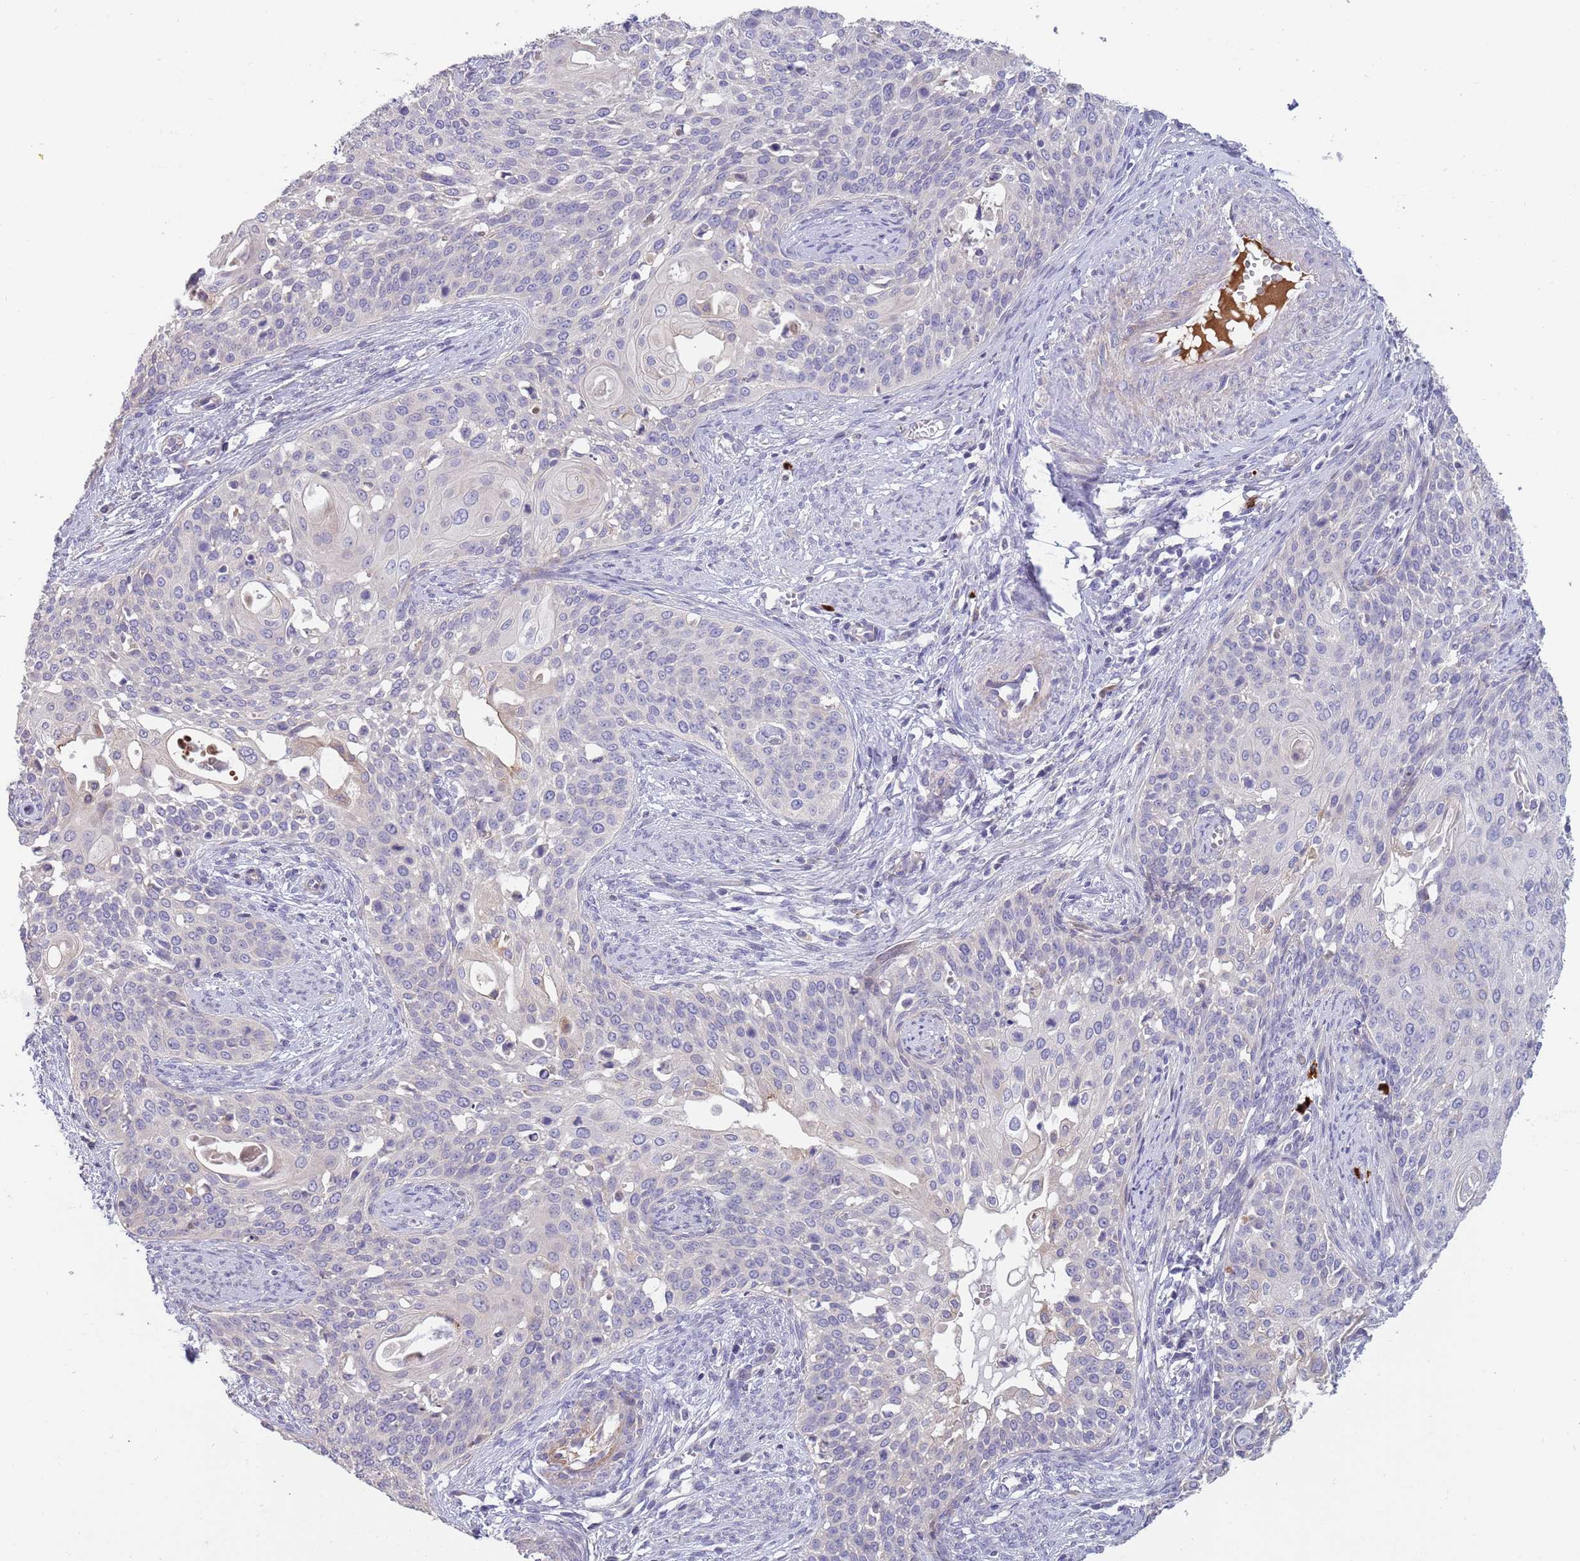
{"staining": {"intensity": "negative", "quantity": "none", "location": "none"}, "tissue": "cervical cancer", "cell_type": "Tumor cells", "image_type": "cancer", "snomed": [{"axis": "morphology", "description": "Squamous cell carcinoma, NOS"}, {"axis": "topography", "description": "Cervix"}], "caption": "Protein analysis of cervical squamous cell carcinoma demonstrates no significant expression in tumor cells.", "gene": "SUSD1", "patient": {"sex": "female", "age": 44}}